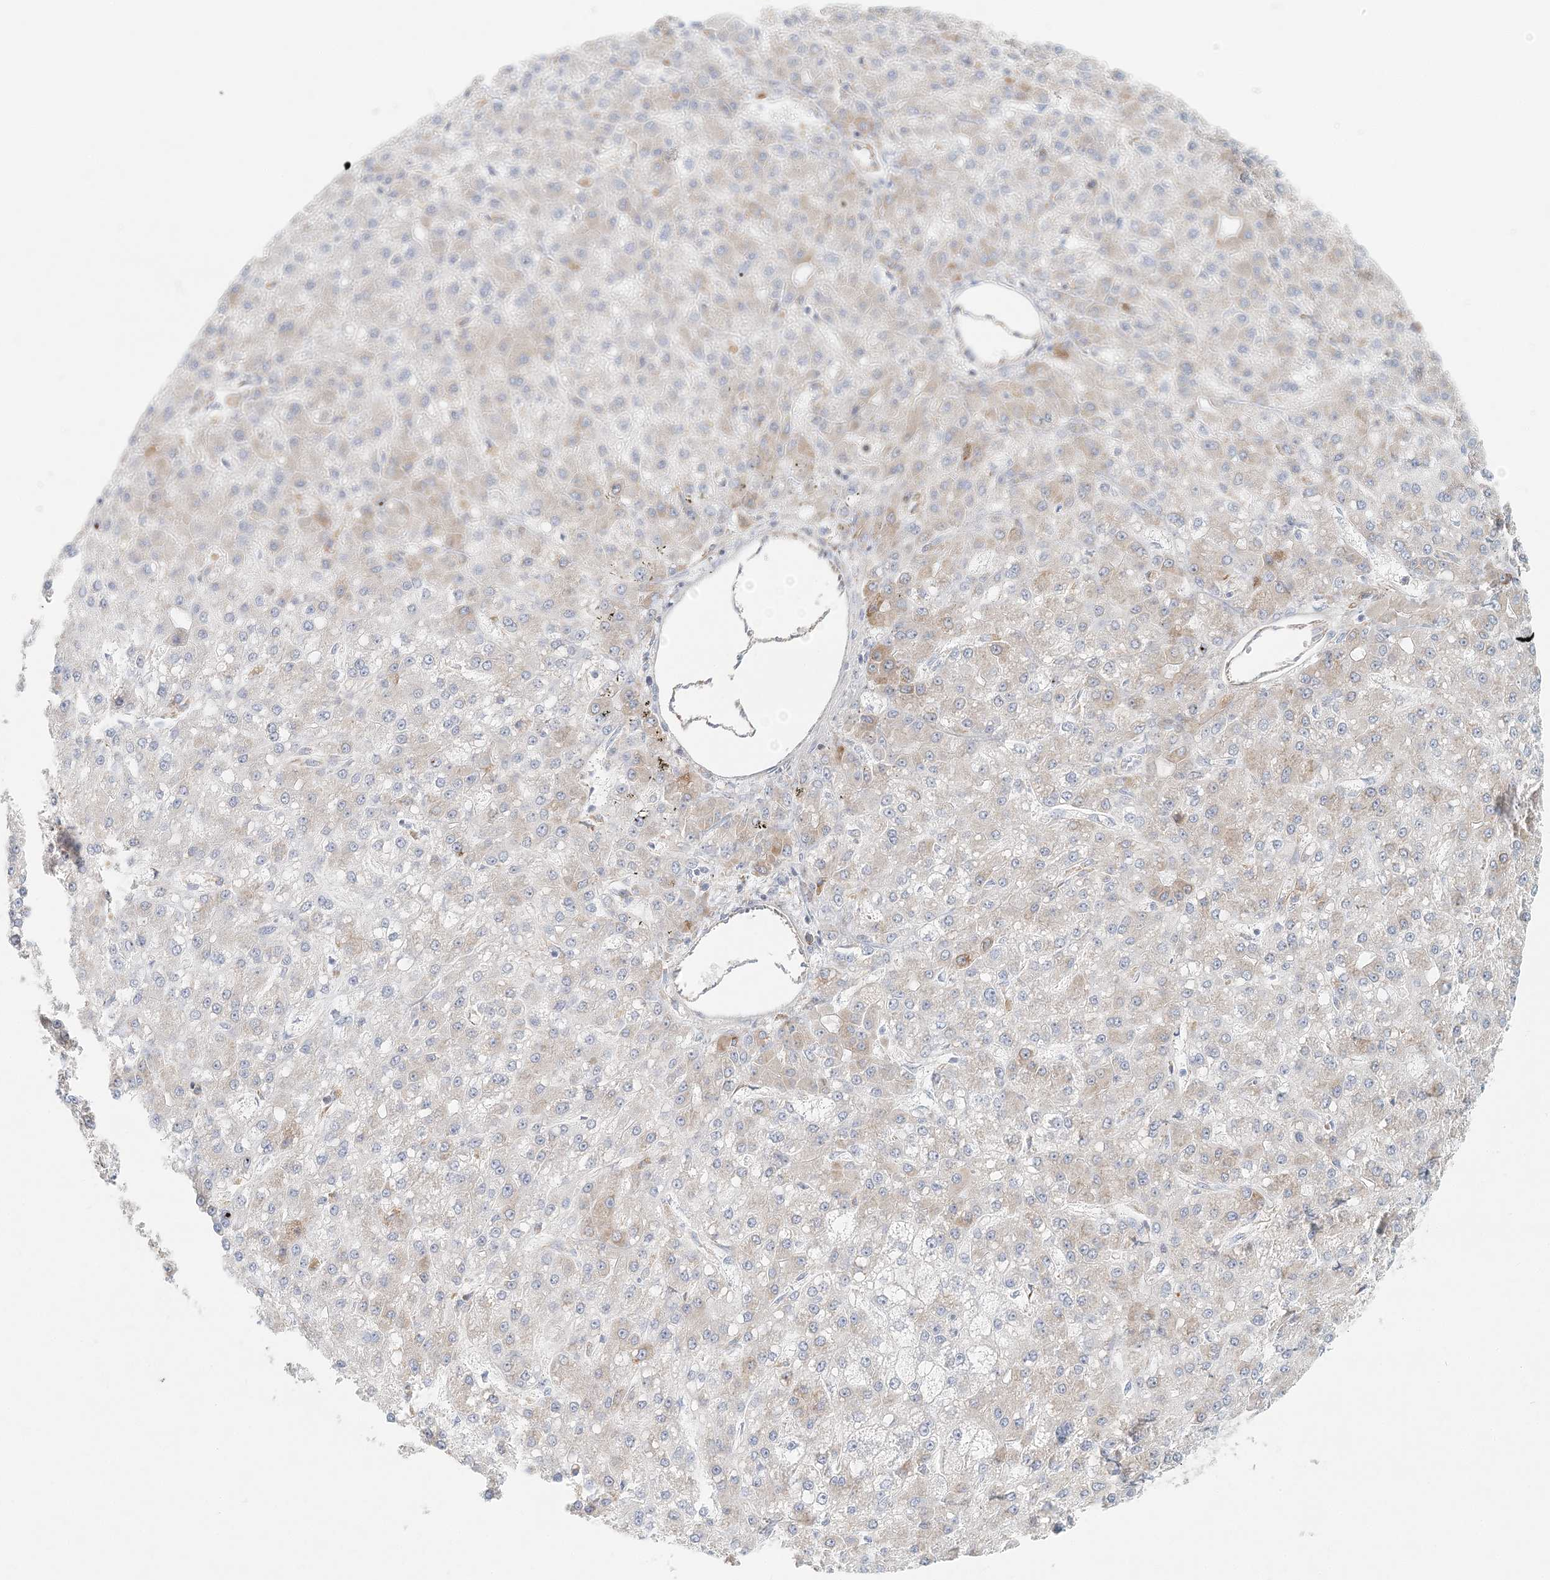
{"staining": {"intensity": "weak", "quantity": "25%-75%", "location": "cytoplasmic/membranous"}, "tissue": "liver cancer", "cell_type": "Tumor cells", "image_type": "cancer", "snomed": [{"axis": "morphology", "description": "Carcinoma, Hepatocellular, NOS"}, {"axis": "topography", "description": "Liver"}], "caption": "The histopathology image shows staining of liver cancer (hepatocellular carcinoma), revealing weak cytoplasmic/membranous protein positivity (brown color) within tumor cells.", "gene": "STK11IP", "patient": {"sex": "male", "age": 67}}